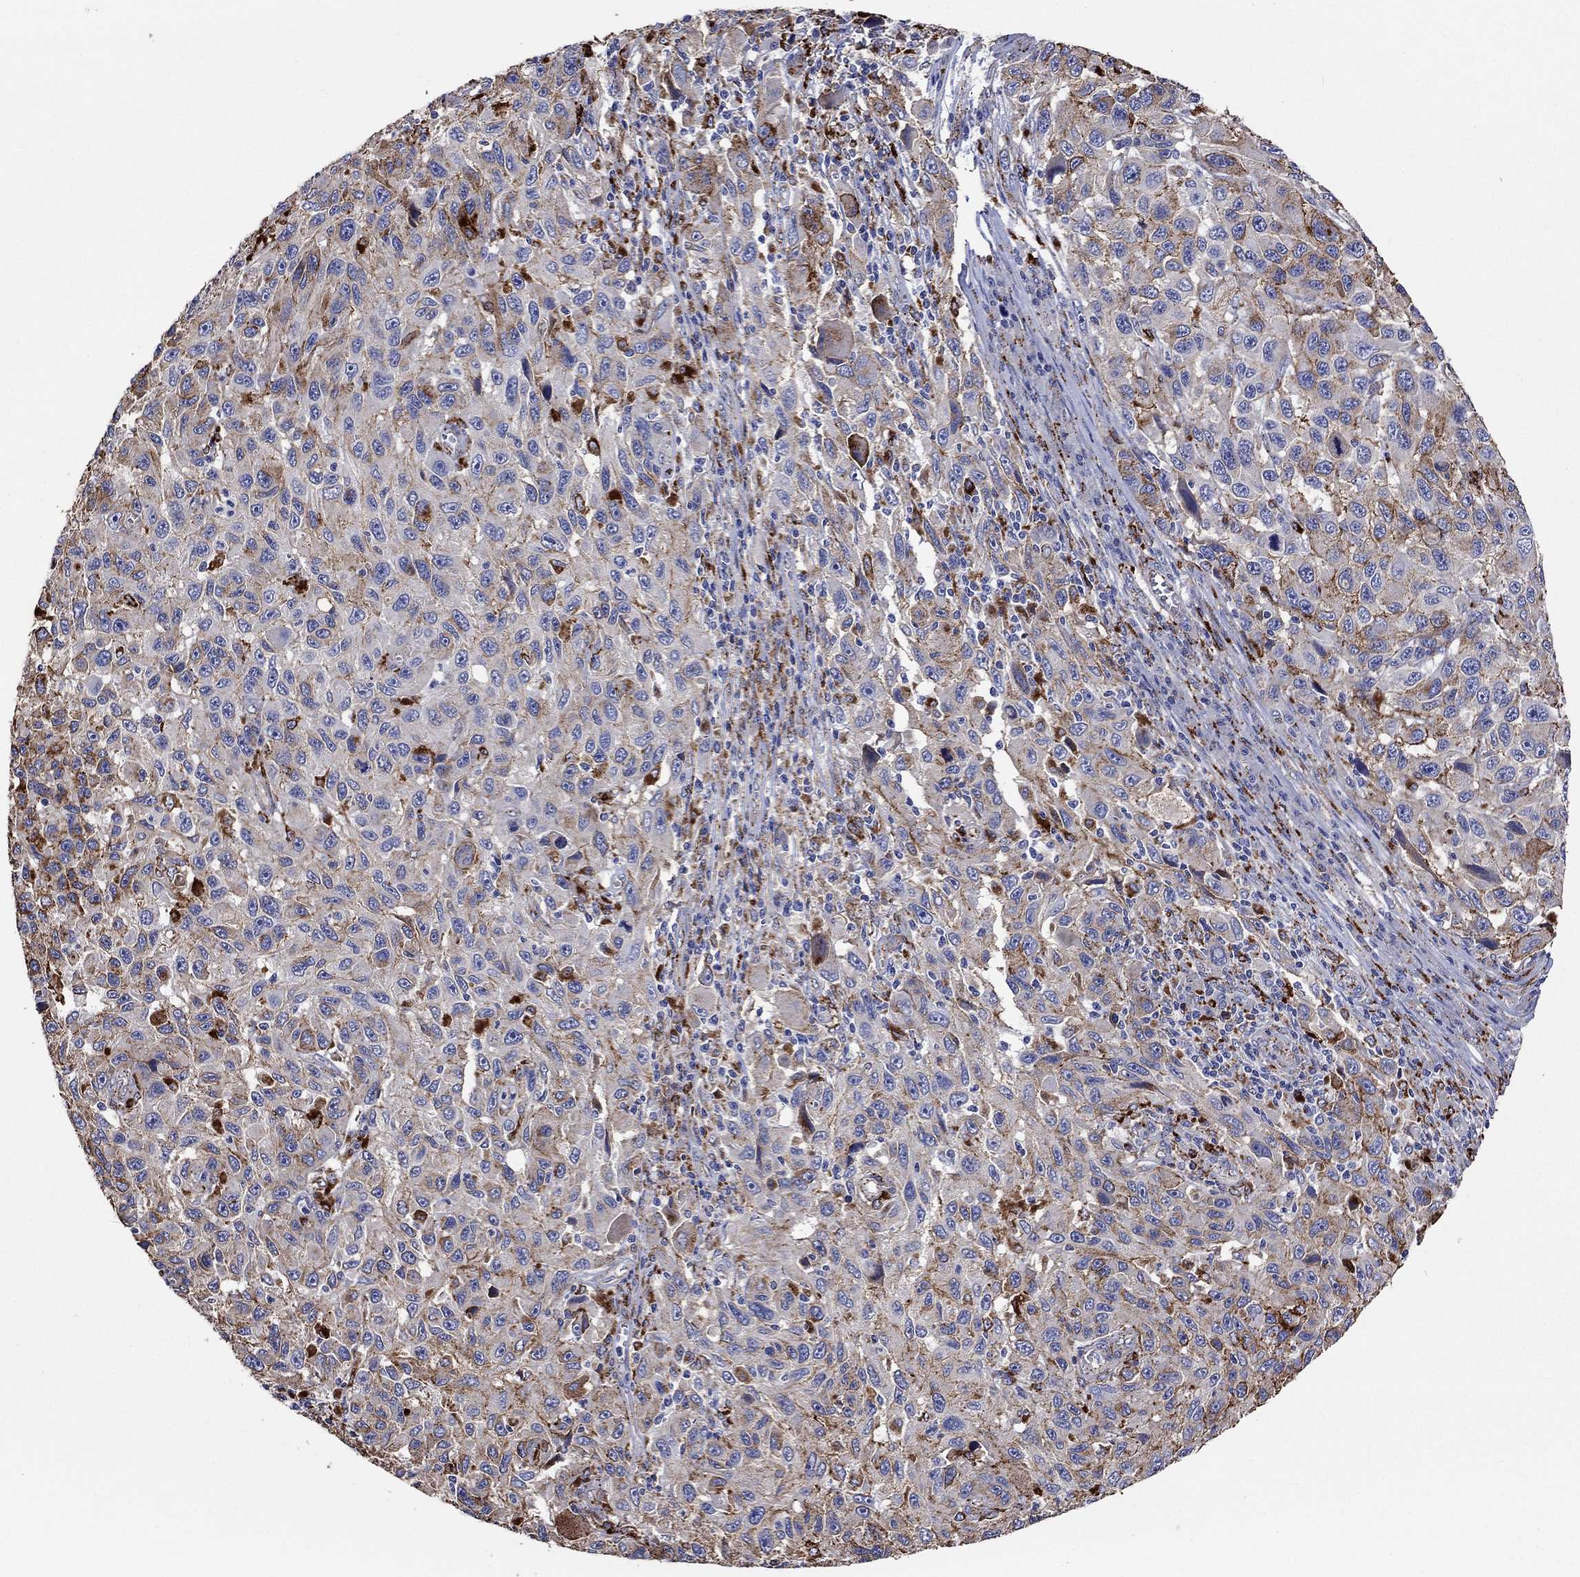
{"staining": {"intensity": "moderate", "quantity": "<25%", "location": "cytoplasmic/membranous"}, "tissue": "melanoma", "cell_type": "Tumor cells", "image_type": "cancer", "snomed": [{"axis": "morphology", "description": "Malignant melanoma, NOS"}, {"axis": "topography", "description": "Skin"}], "caption": "The photomicrograph displays staining of melanoma, revealing moderate cytoplasmic/membranous protein staining (brown color) within tumor cells.", "gene": "CTSB", "patient": {"sex": "male", "age": 53}}